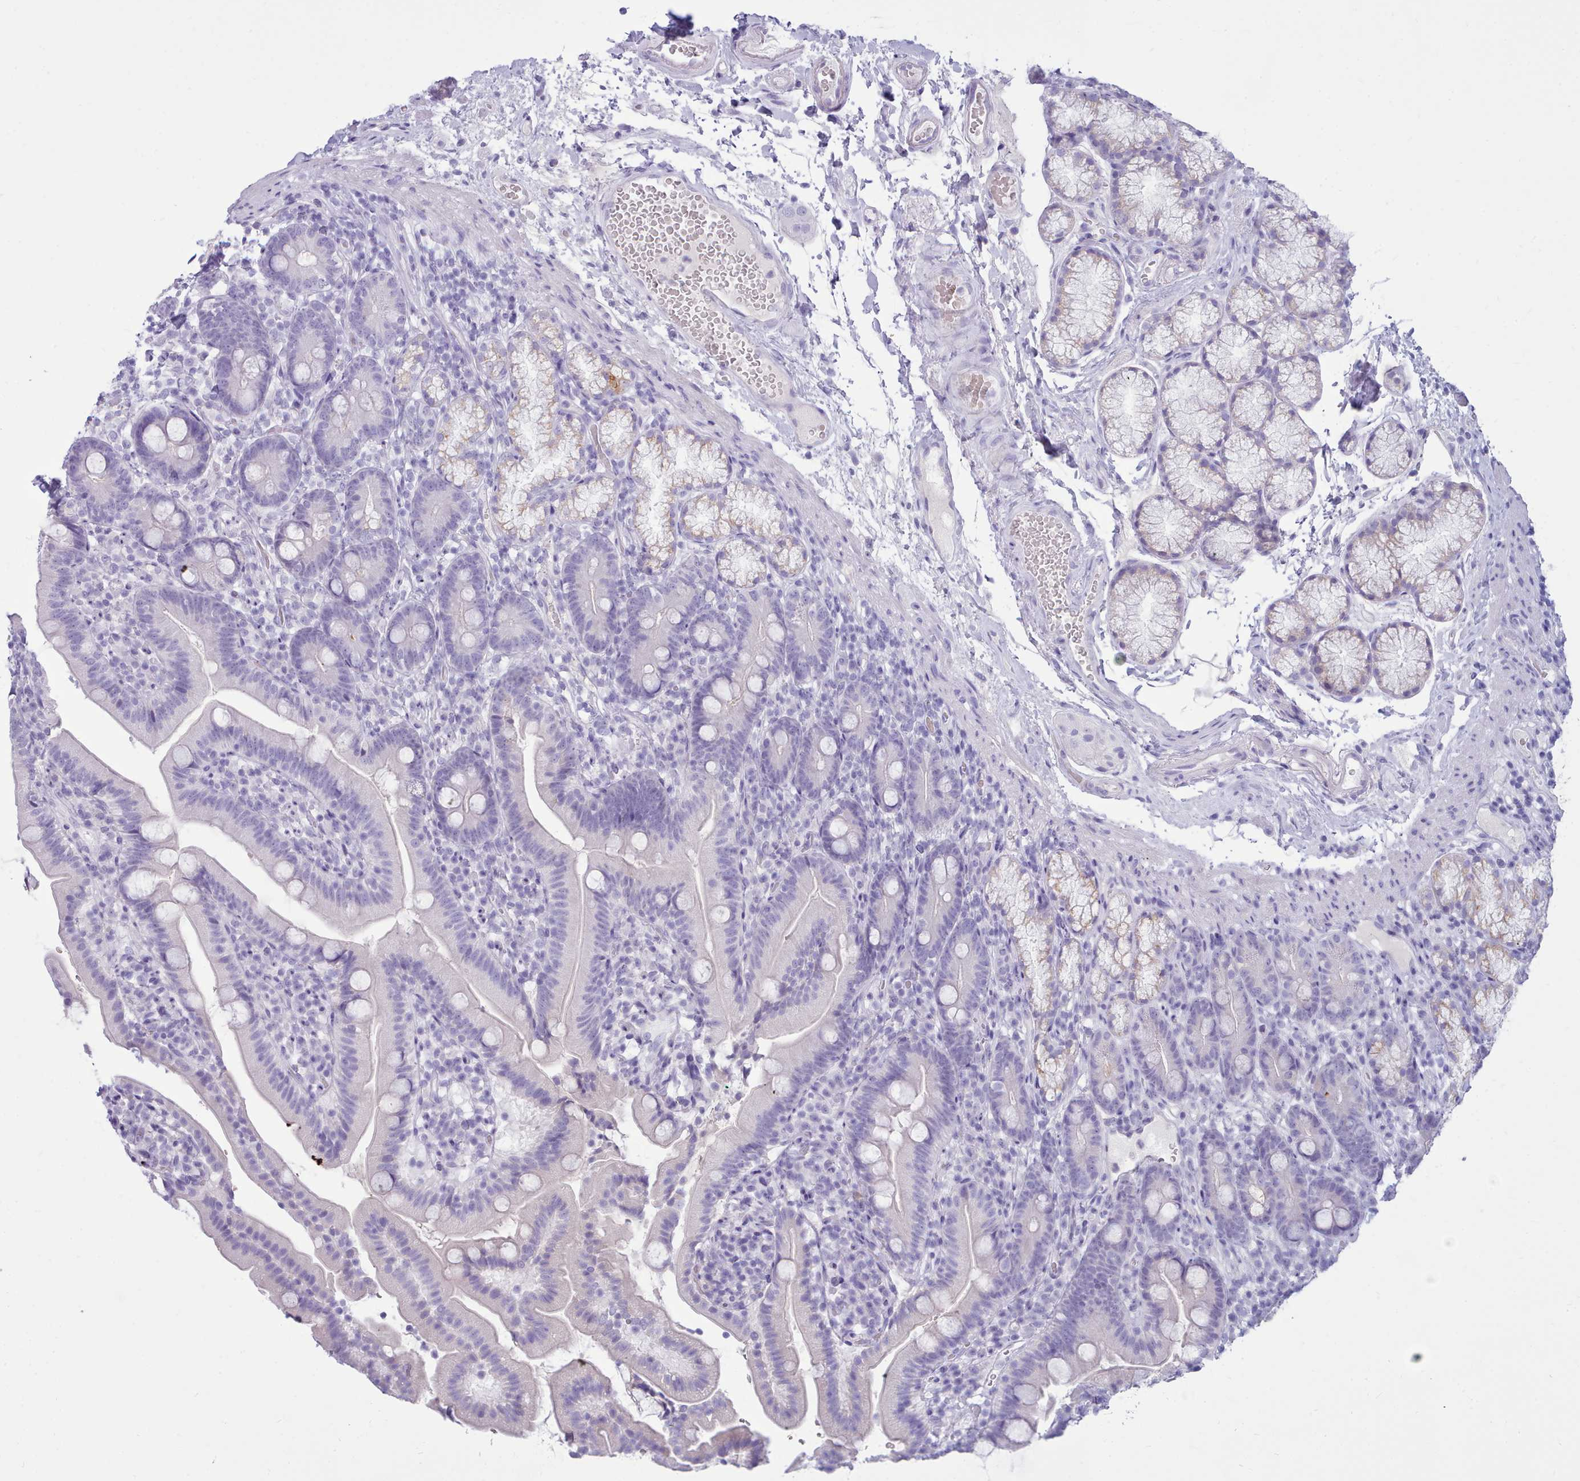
{"staining": {"intensity": "negative", "quantity": "none", "location": "none"}, "tissue": "duodenum", "cell_type": "Glandular cells", "image_type": "normal", "snomed": [{"axis": "morphology", "description": "Normal tissue, NOS"}, {"axis": "topography", "description": "Duodenum"}], "caption": "A high-resolution histopathology image shows immunohistochemistry staining of unremarkable duodenum, which shows no significant expression in glandular cells. The staining is performed using DAB (3,3'-diaminobenzidine) brown chromogen with nuclei counter-stained in using hematoxylin.", "gene": "NKX1", "patient": {"sex": "female", "age": 67}}